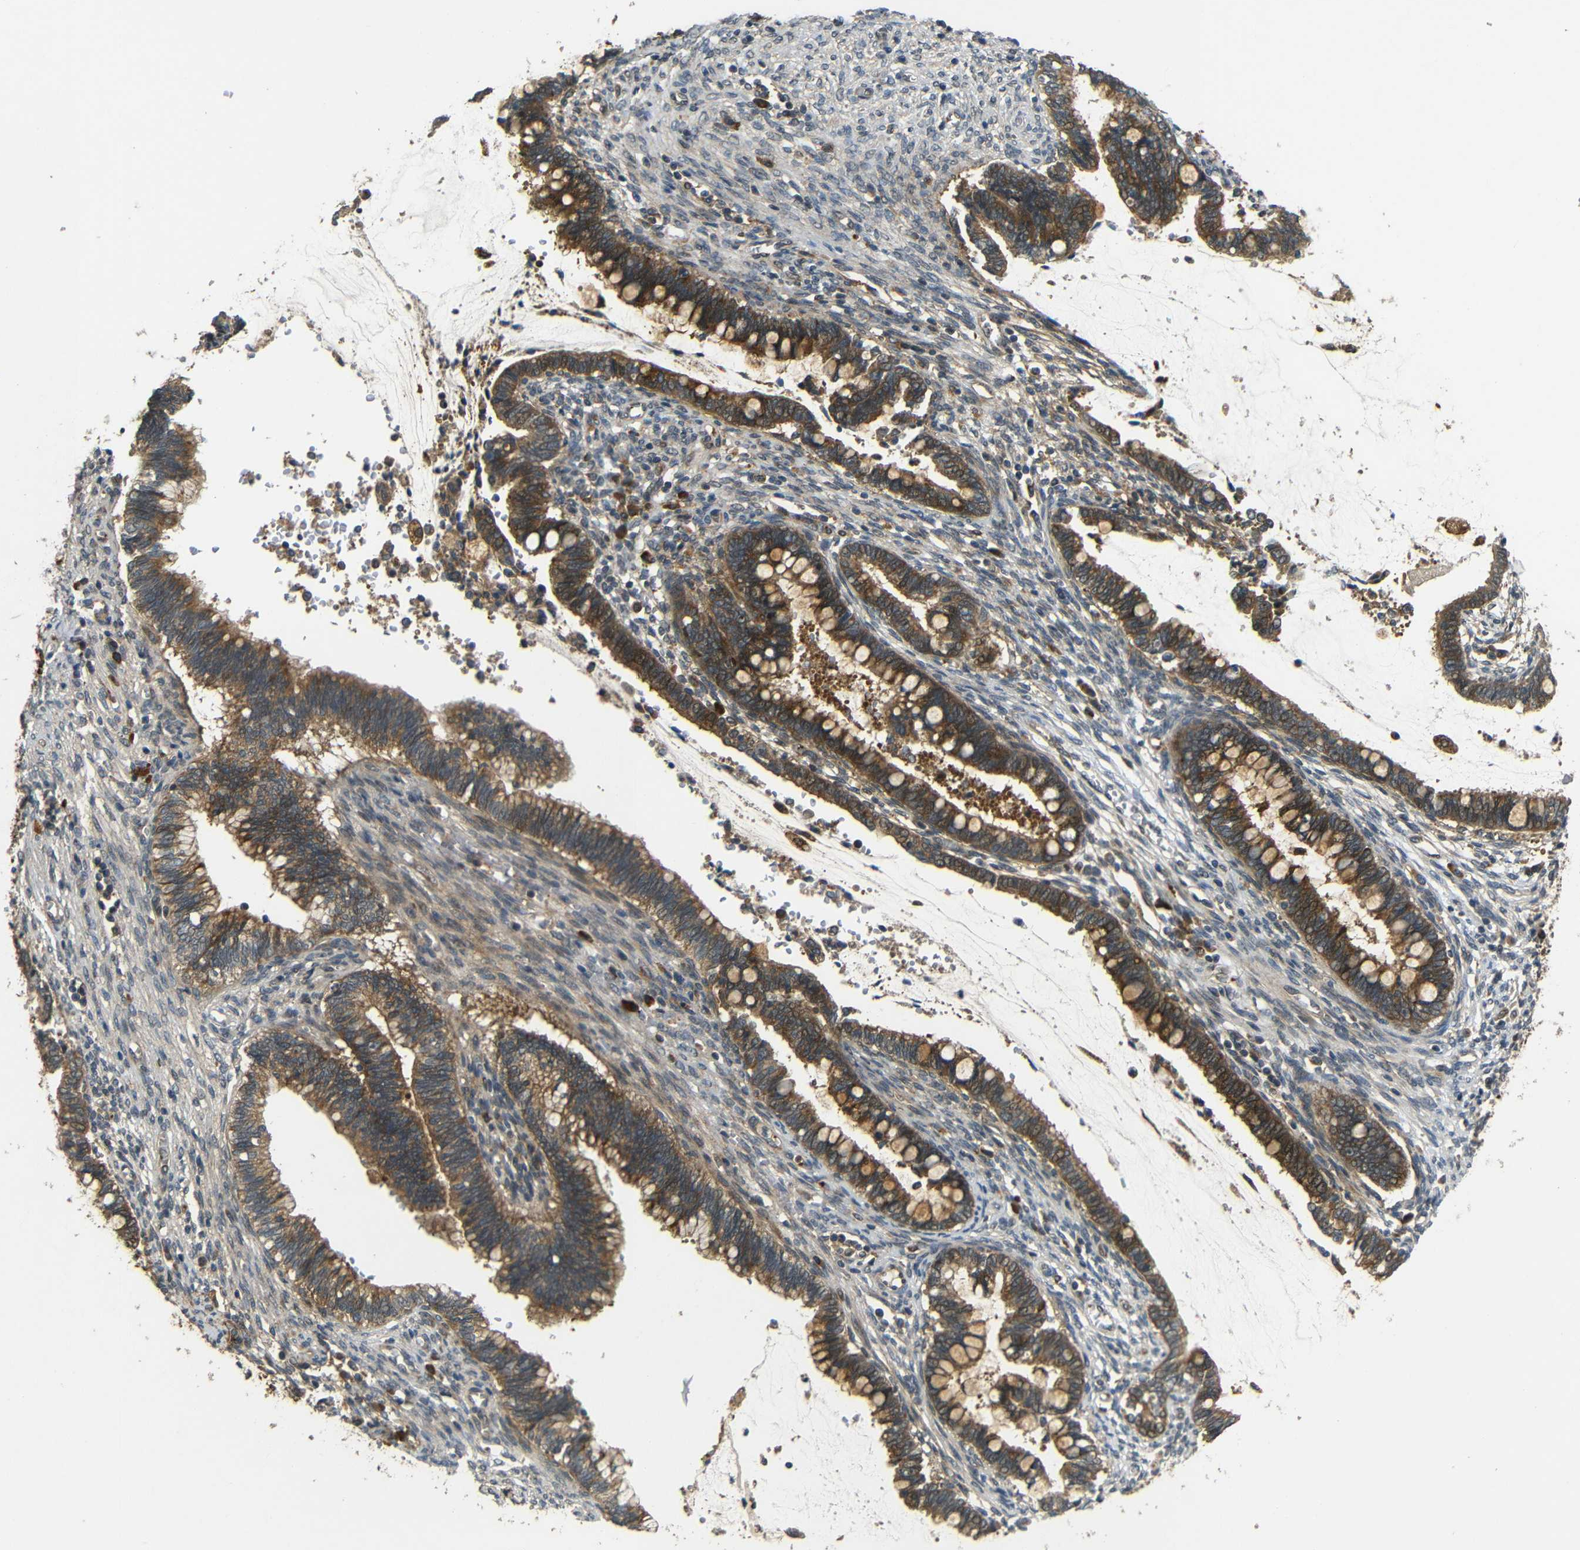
{"staining": {"intensity": "moderate", "quantity": ">75%", "location": "cytoplasmic/membranous"}, "tissue": "cervical cancer", "cell_type": "Tumor cells", "image_type": "cancer", "snomed": [{"axis": "morphology", "description": "Adenocarcinoma, NOS"}, {"axis": "topography", "description": "Cervix"}], "caption": "Tumor cells exhibit moderate cytoplasmic/membranous positivity in approximately >75% of cells in cervical cancer.", "gene": "EPHB2", "patient": {"sex": "female", "age": 44}}